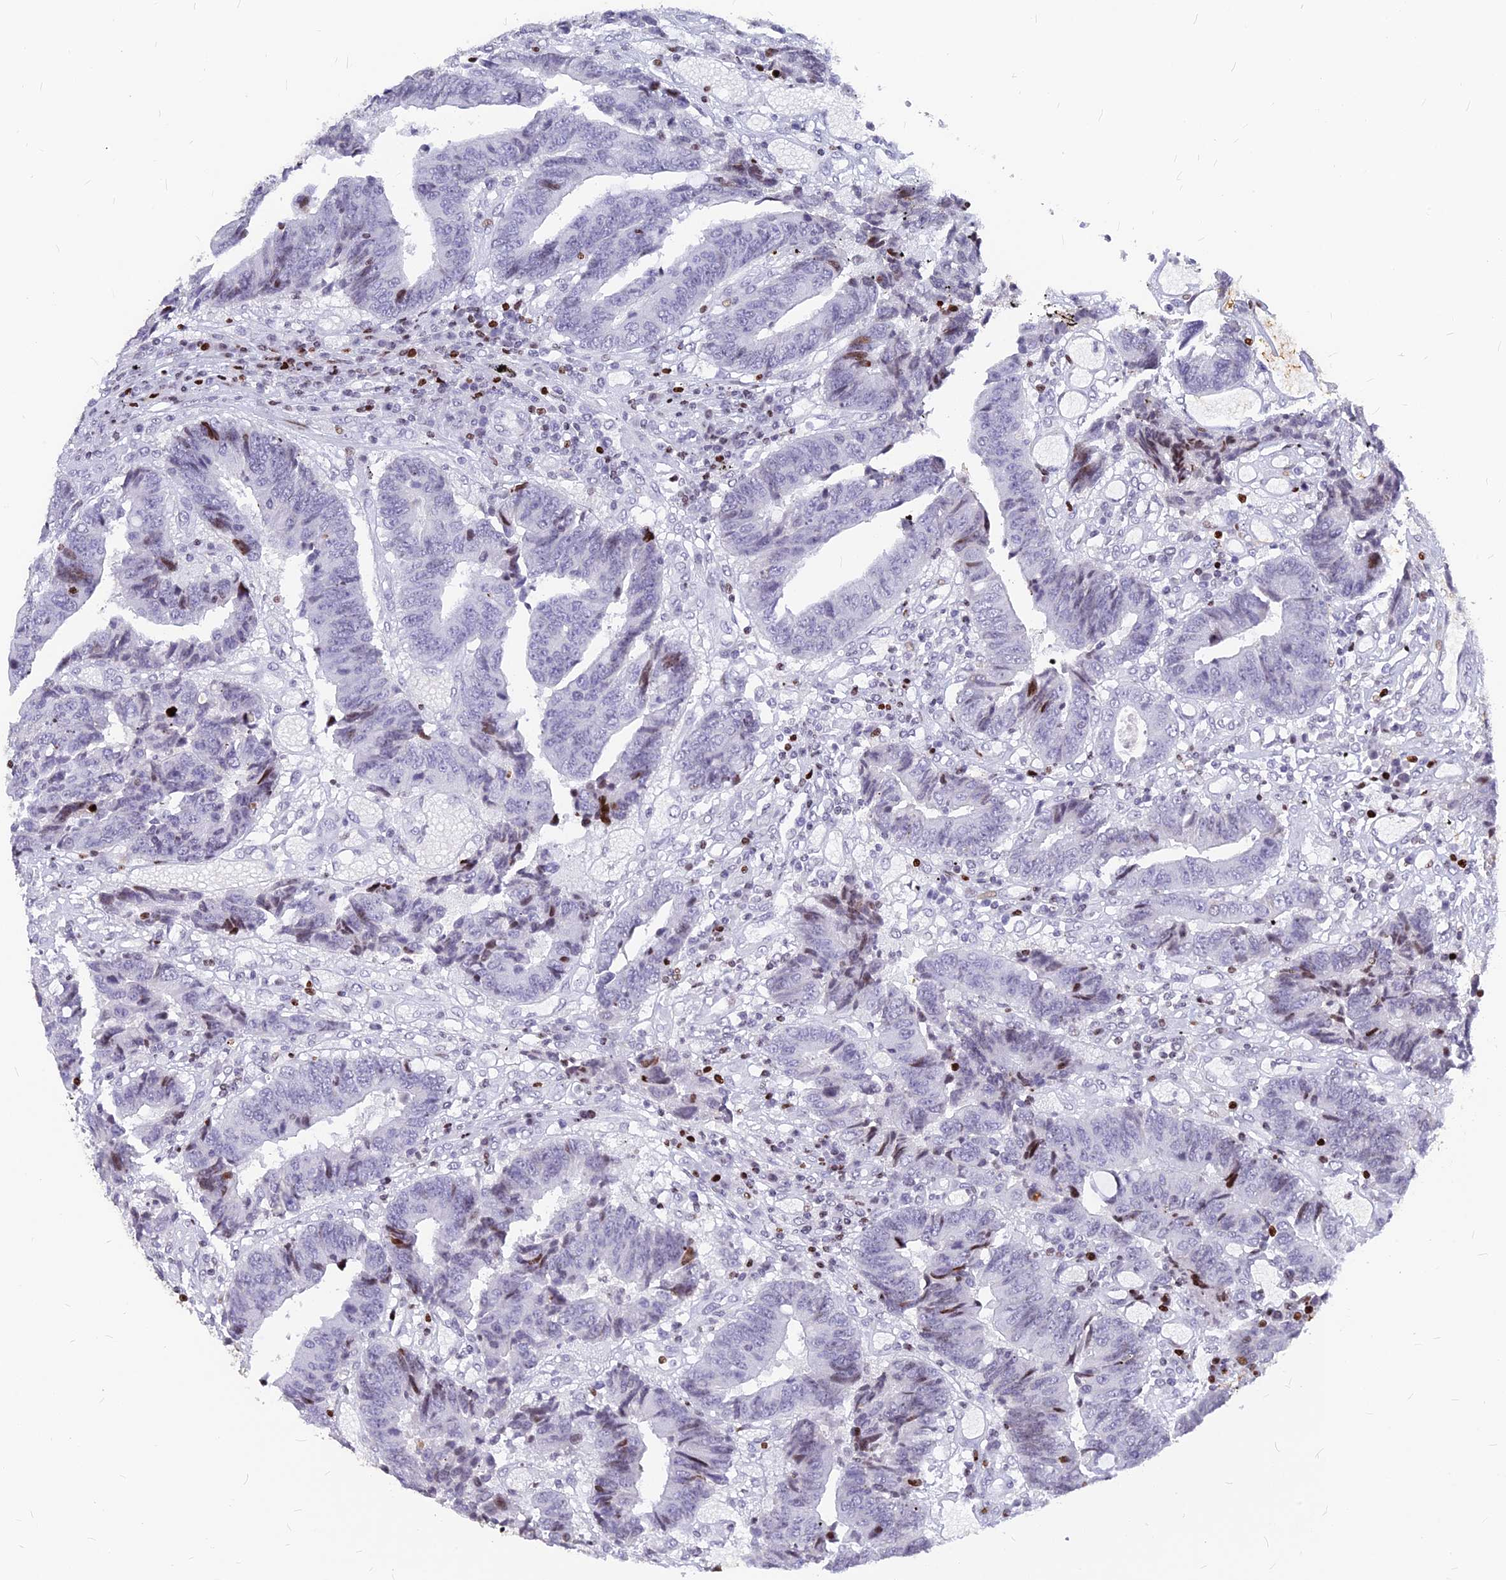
{"staining": {"intensity": "moderate", "quantity": "<25%", "location": "nuclear"}, "tissue": "colorectal cancer", "cell_type": "Tumor cells", "image_type": "cancer", "snomed": [{"axis": "morphology", "description": "Adenocarcinoma, NOS"}, {"axis": "topography", "description": "Rectum"}], "caption": "Adenocarcinoma (colorectal) stained with a protein marker exhibits moderate staining in tumor cells.", "gene": "PRPS1", "patient": {"sex": "male", "age": 84}}